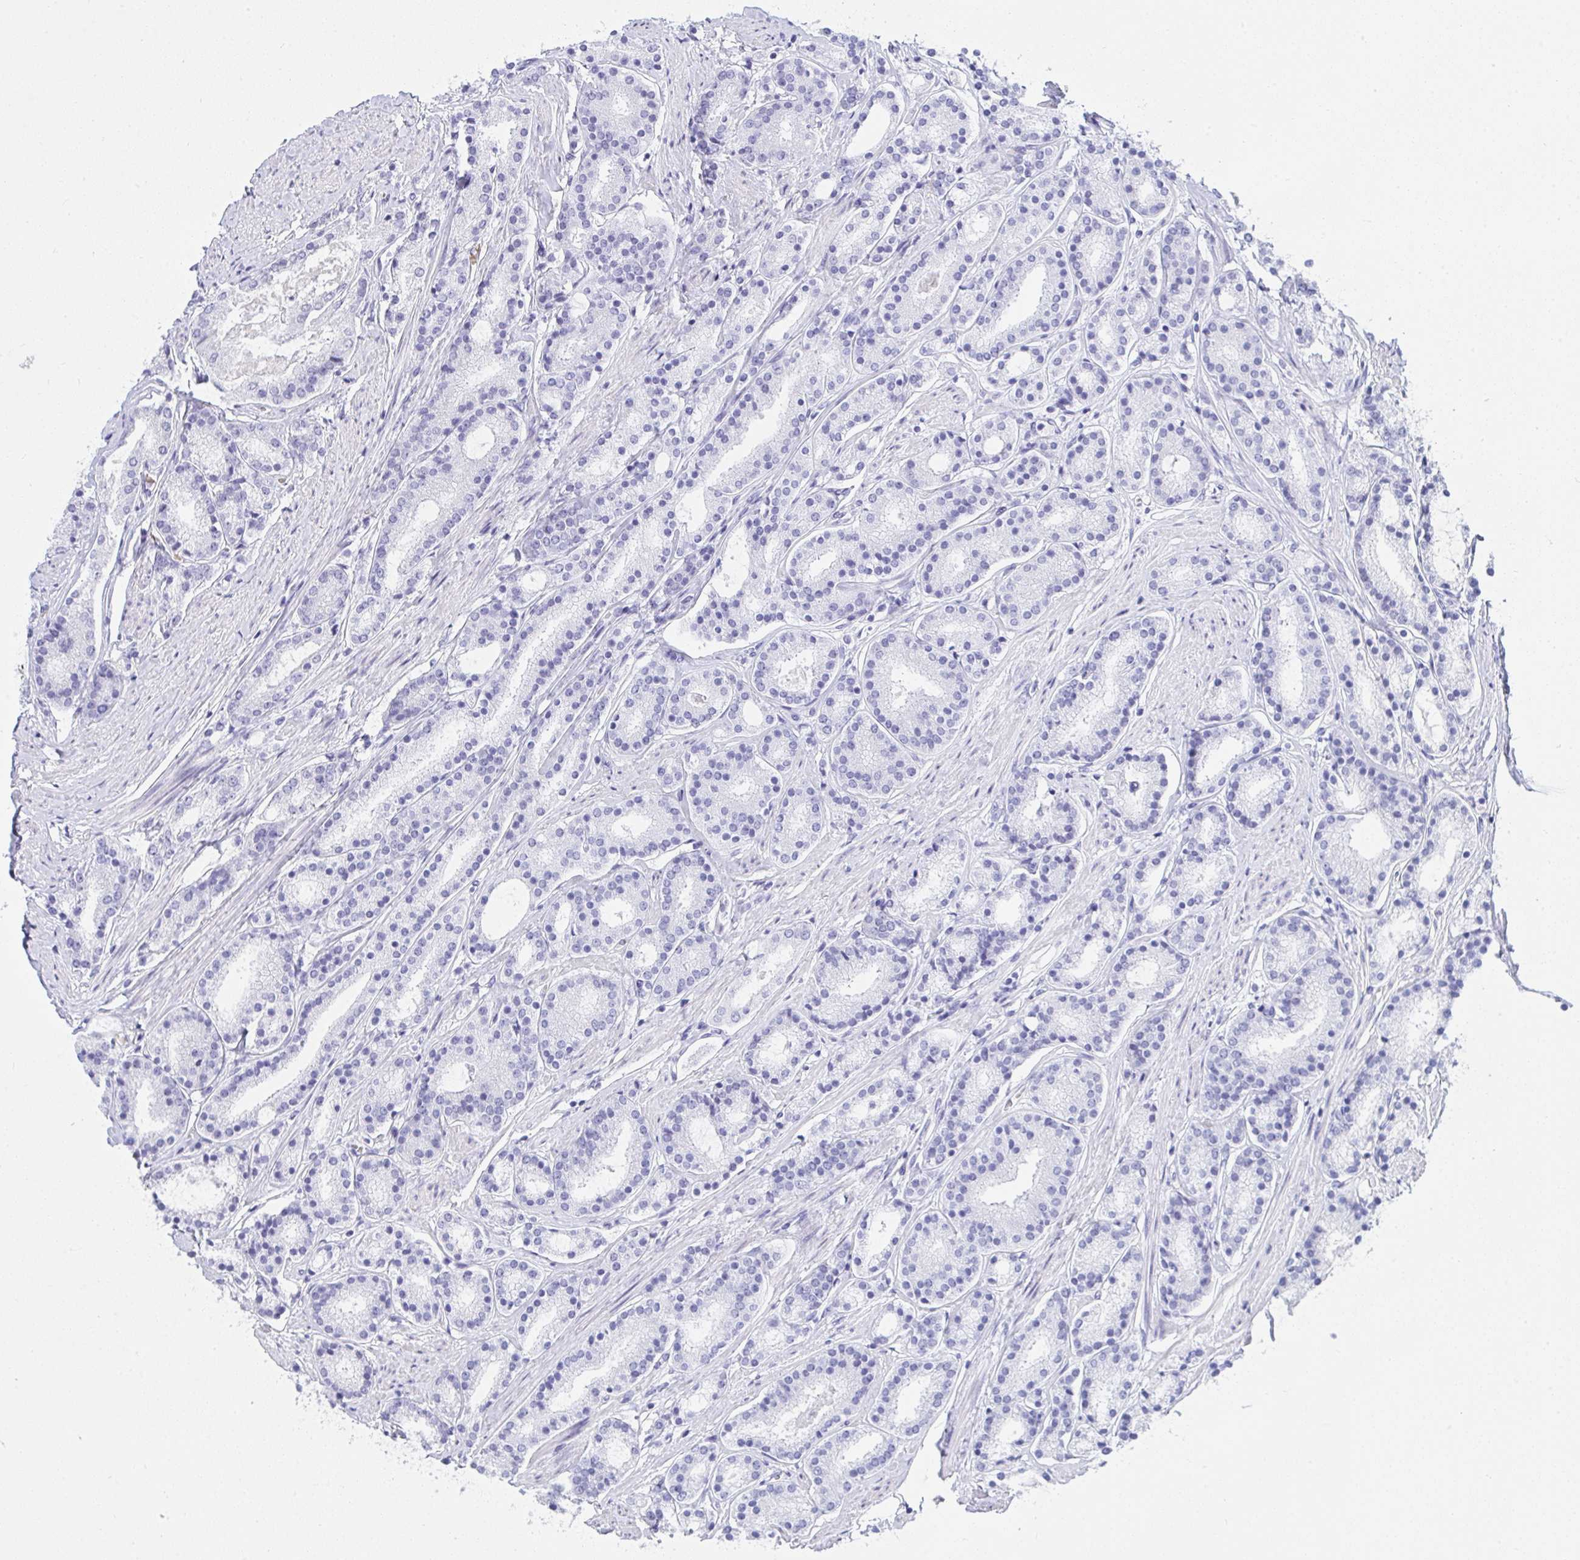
{"staining": {"intensity": "negative", "quantity": "none", "location": "none"}, "tissue": "prostate cancer", "cell_type": "Tumor cells", "image_type": "cancer", "snomed": [{"axis": "morphology", "description": "Adenocarcinoma, High grade"}, {"axis": "topography", "description": "Prostate"}], "caption": "Histopathology image shows no protein staining in tumor cells of prostate cancer (high-grade adenocarcinoma) tissue.", "gene": "ZNF182", "patient": {"sex": "male", "age": 63}}